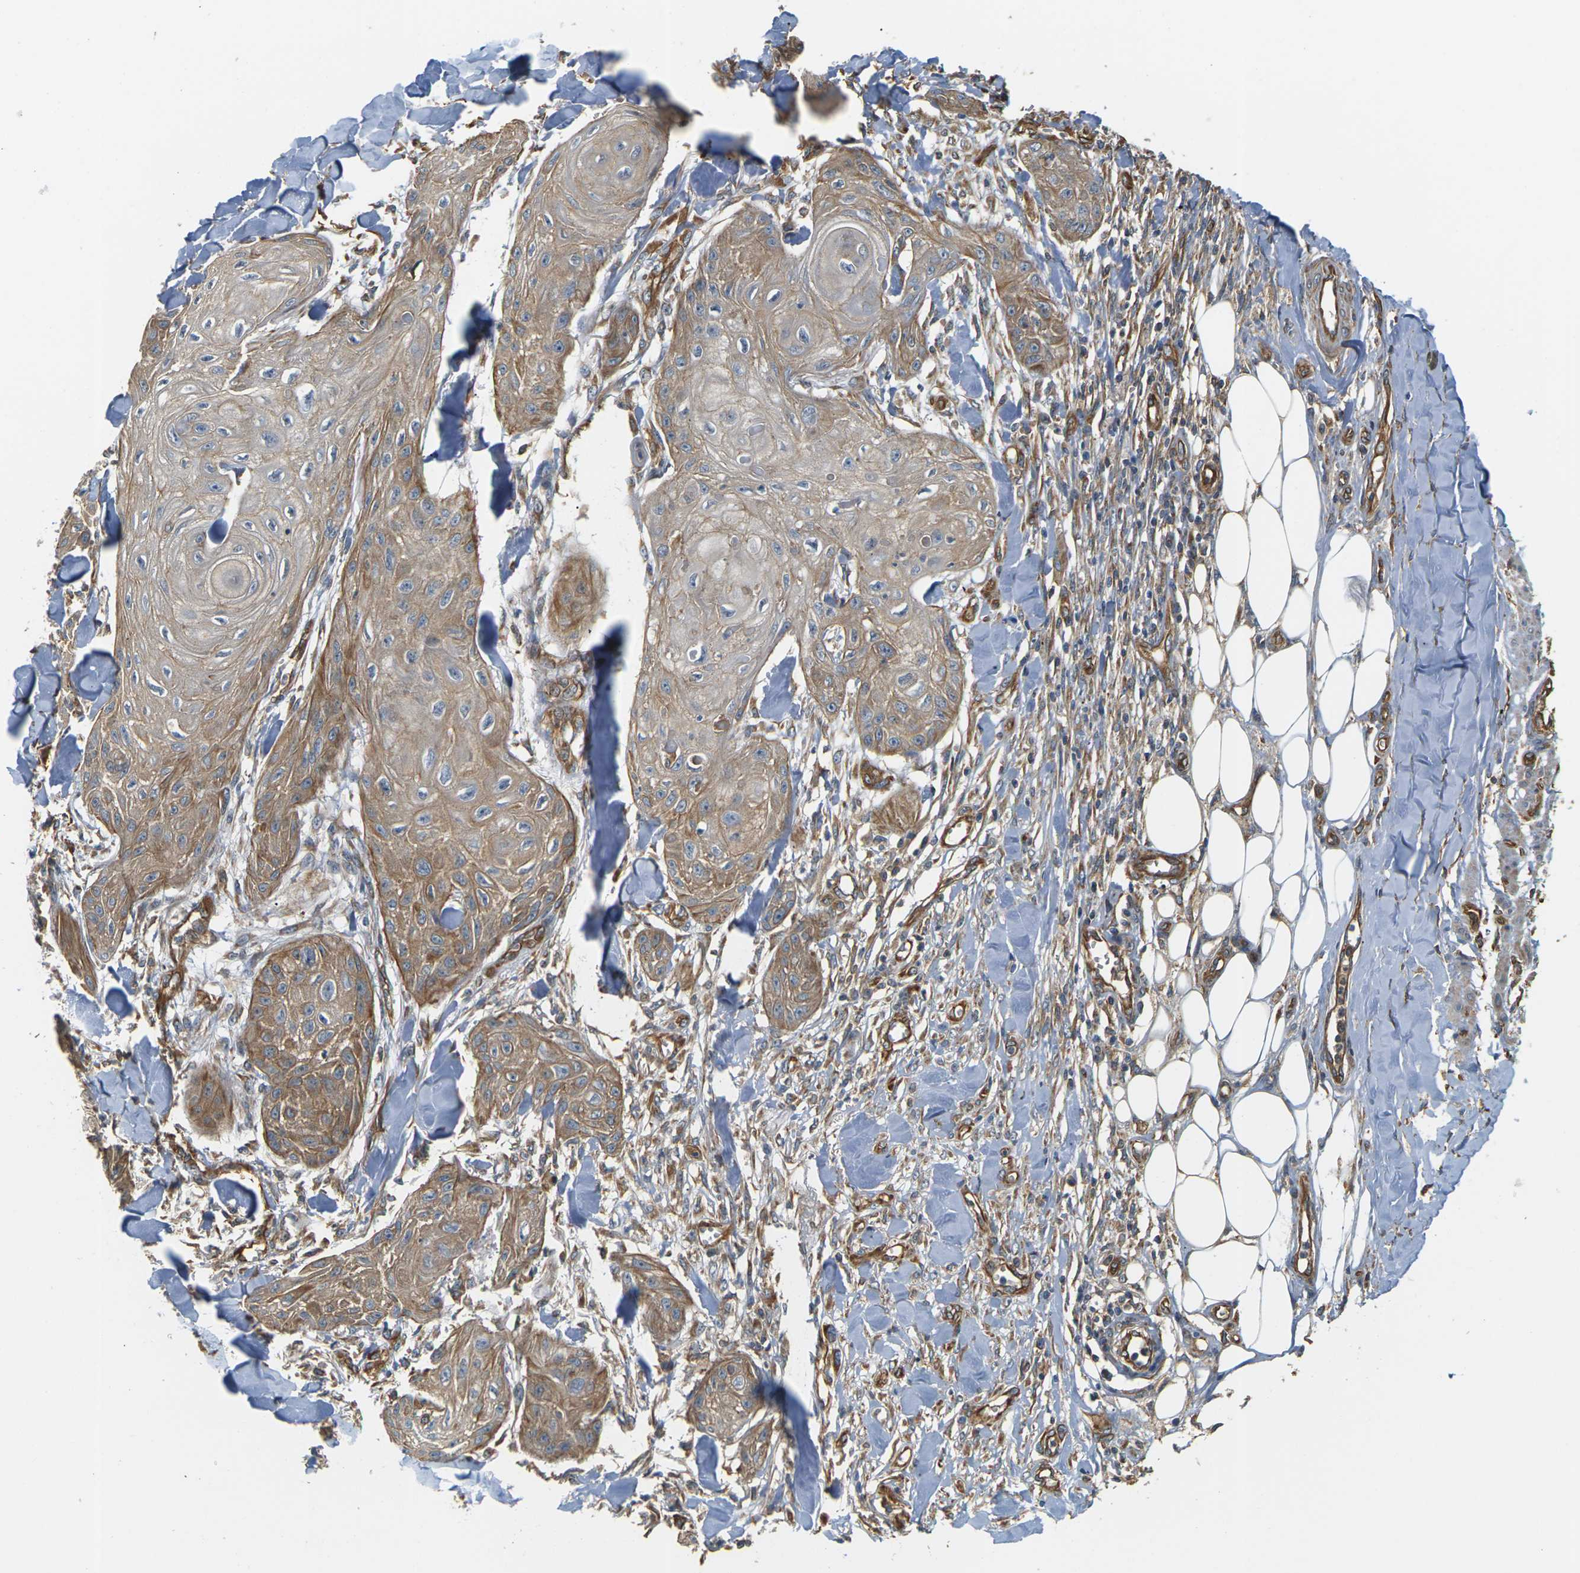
{"staining": {"intensity": "moderate", "quantity": ">75%", "location": "cytoplasmic/membranous"}, "tissue": "skin cancer", "cell_type": "Tumor cells", "image_type": "cancer", "snomed": [{"axis": "morphology", "description": "Squamous cell carcinoma, NOS"}, {"axis": "topography", "description": "Skin"}], "caption": "Skin cancer (squamous cell carcinoma) stained with DAB (3,3'-diaminobenzidine) immunohistochemistry (IHC) reveals medium levels of moderate cytoplasmic/membranous positivity in about >75% of tumor cells.", "gene": "PCDHB4", "patient": {"sex": "male", "age": 74}}